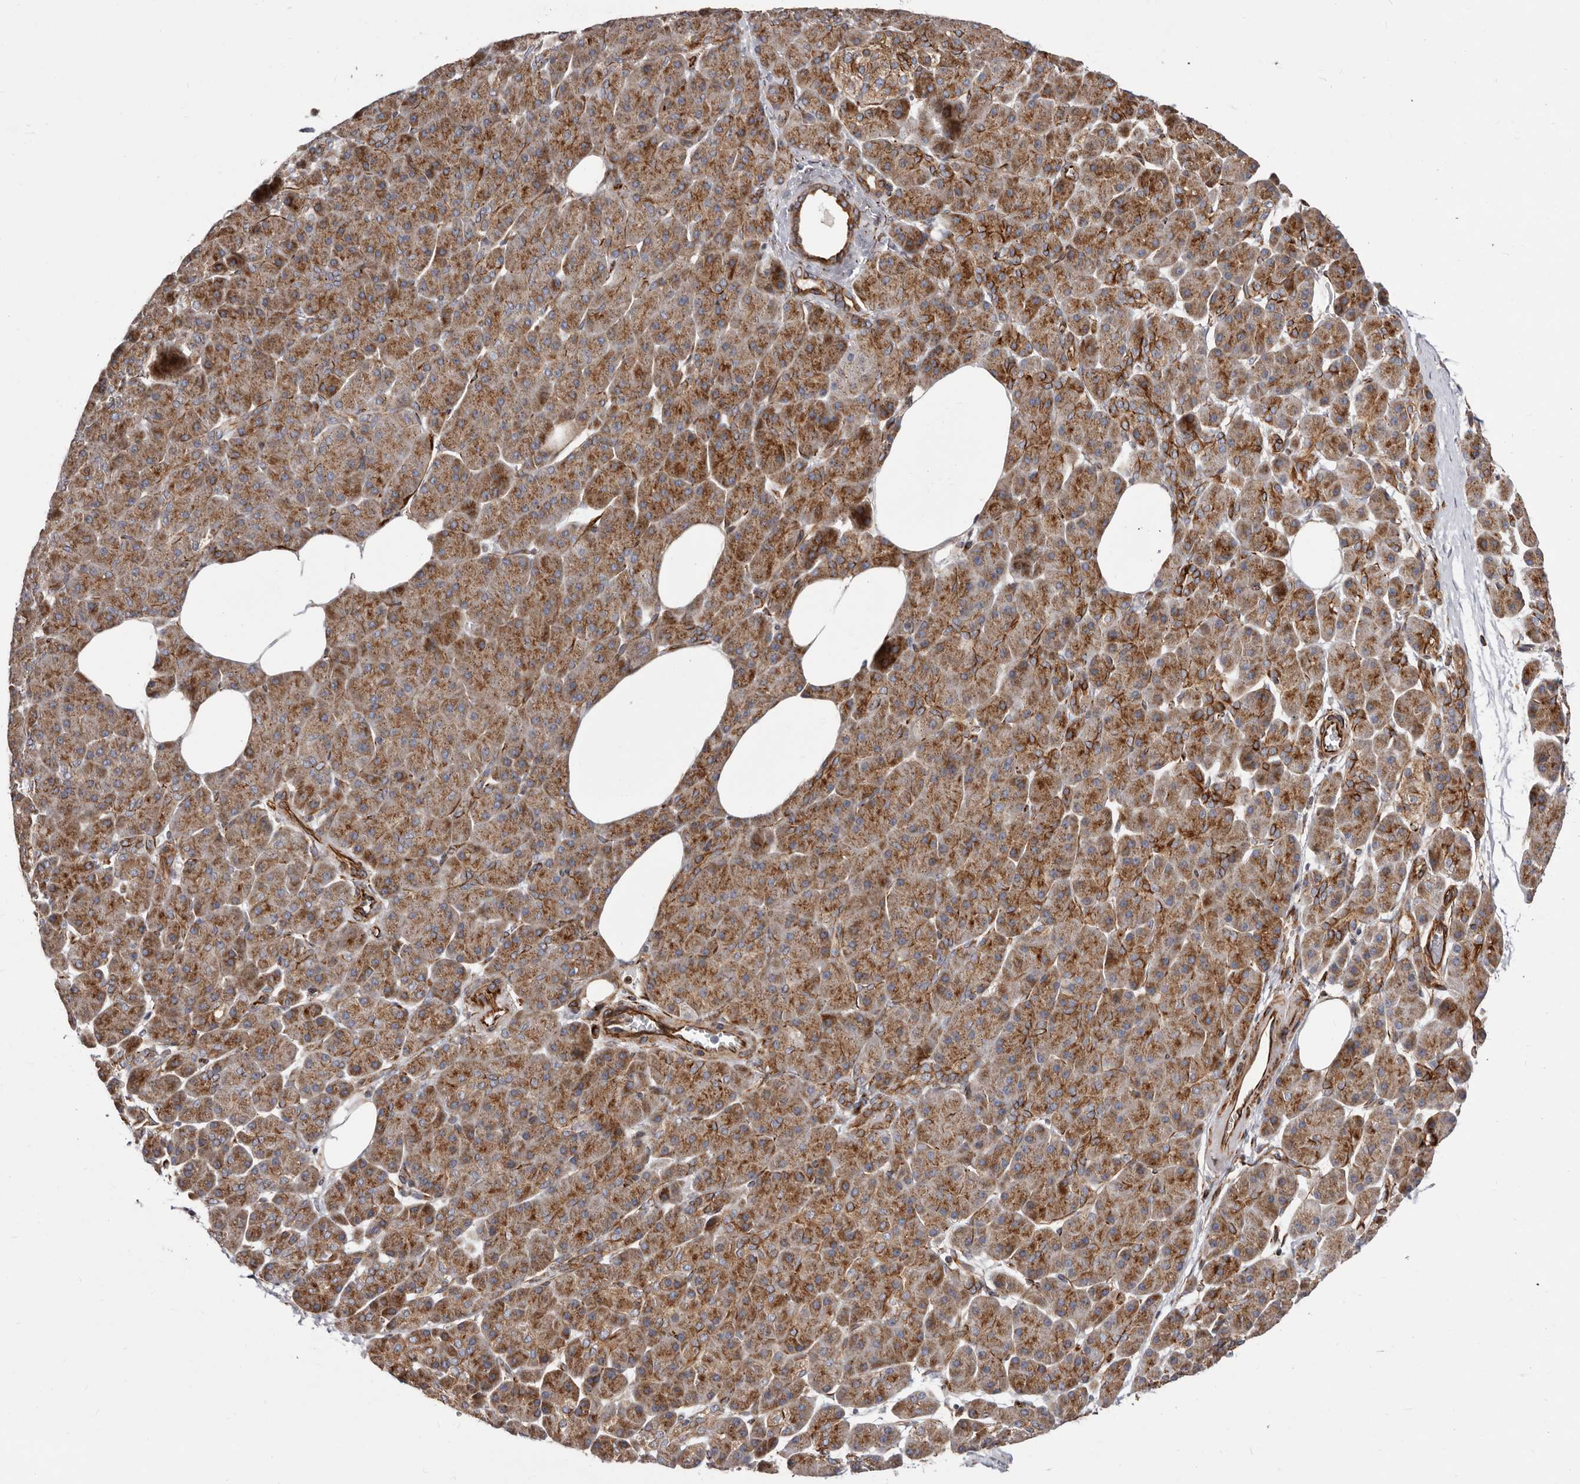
{"staining": {"intensity": "strong", "quantity": ">75%", "location": "cytoplasmic/membranous"}, "tissue": "pancreatic cancer", "cell_type": "Tumor cells", "image_type": "cancer", "snomed": [{"axis": "morphology", "description": "Adenocarcinoma, NOS"}, {"axis": "topography", "description": "Pancreas"}], "caption": "Human adenocarcinoma (pancreatic) stained with a protein marker demonstrates strong staining in tumor cells.", "gene": "TIMM17B", "patient": {"sex": "female", "age": 70}}